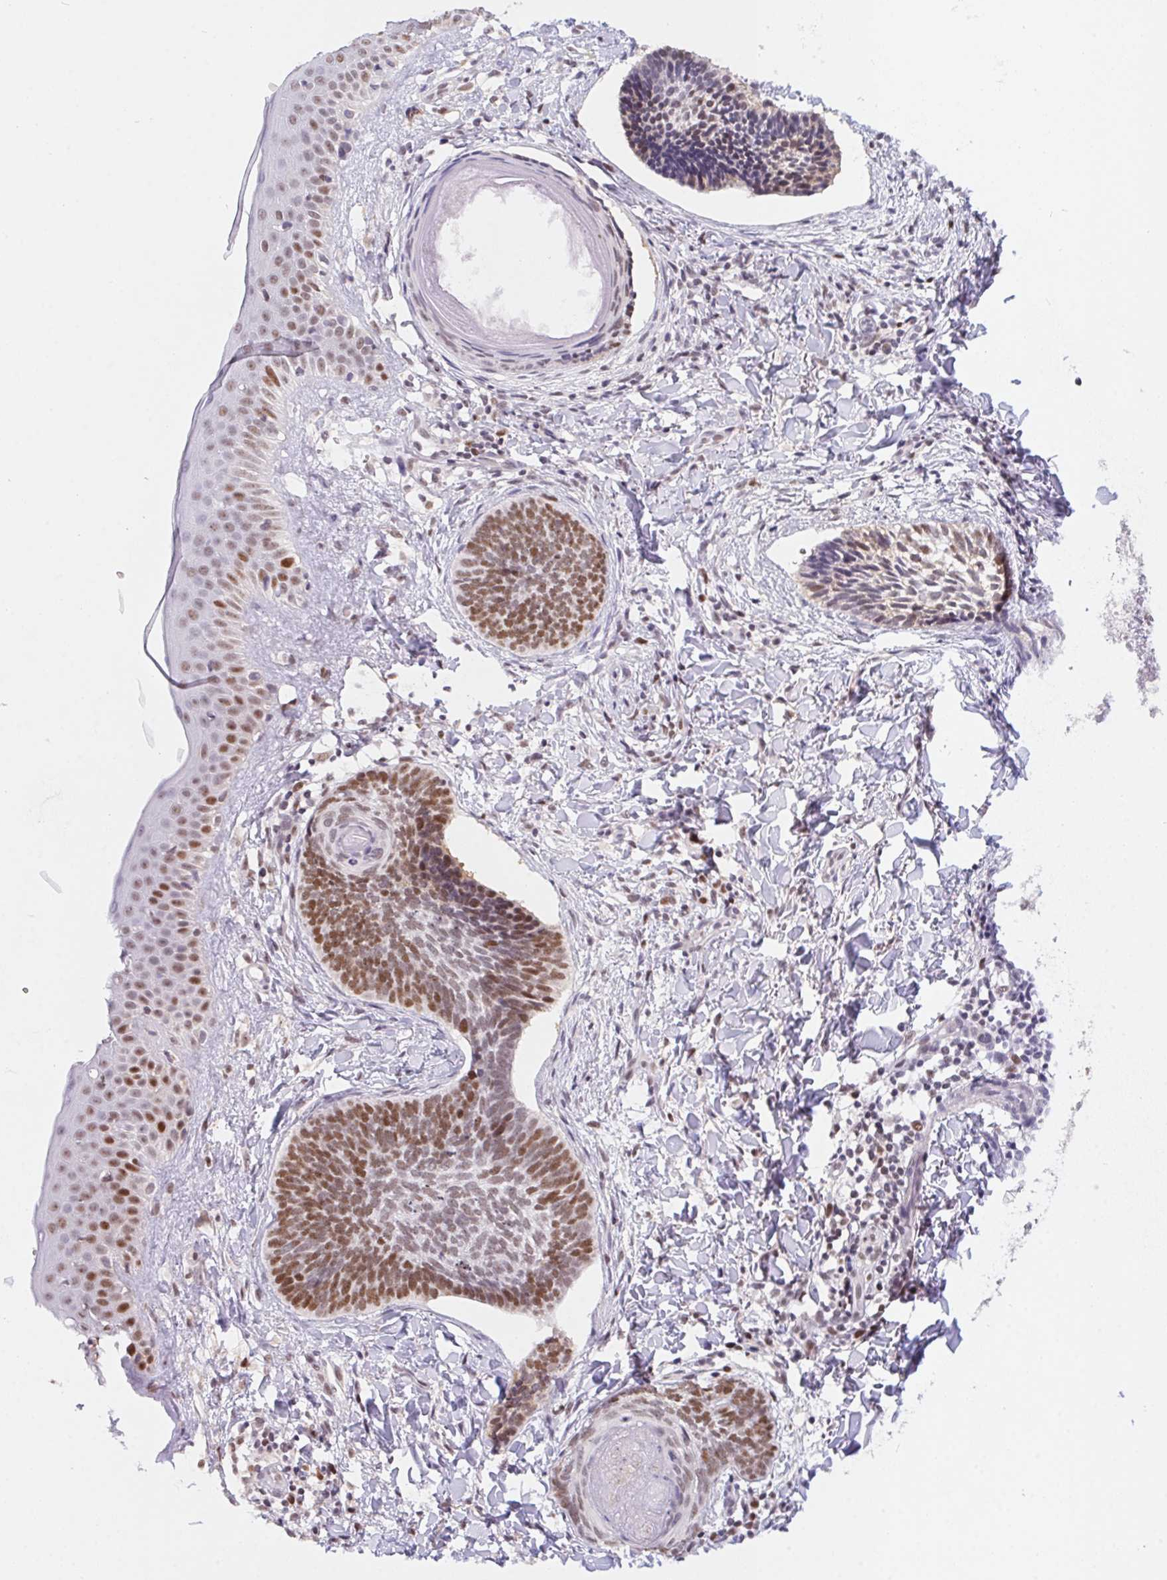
{"staining": {"intensity": "moderate", "quantity": "25%-75%", "location": "nuclear"}, "tissue": "skin cancer", "cell_type": "Tumor cells", "image_type": "cancer", "snomed": [{"axis": "morphology", "description": "Normal tissue, NOS"}, {"axis": "morphology", "description": "Basal cell carcinoma"}, {"axis": "topography", "description": "Skin"}], "caption": "A photomicrograph of human basal cell carcinoma (skin) stained for a protein shows moderate nuclear brown staining in tumor cells.", "gene": "POLD3", "patient": {"sex": "male", "age": 46}}